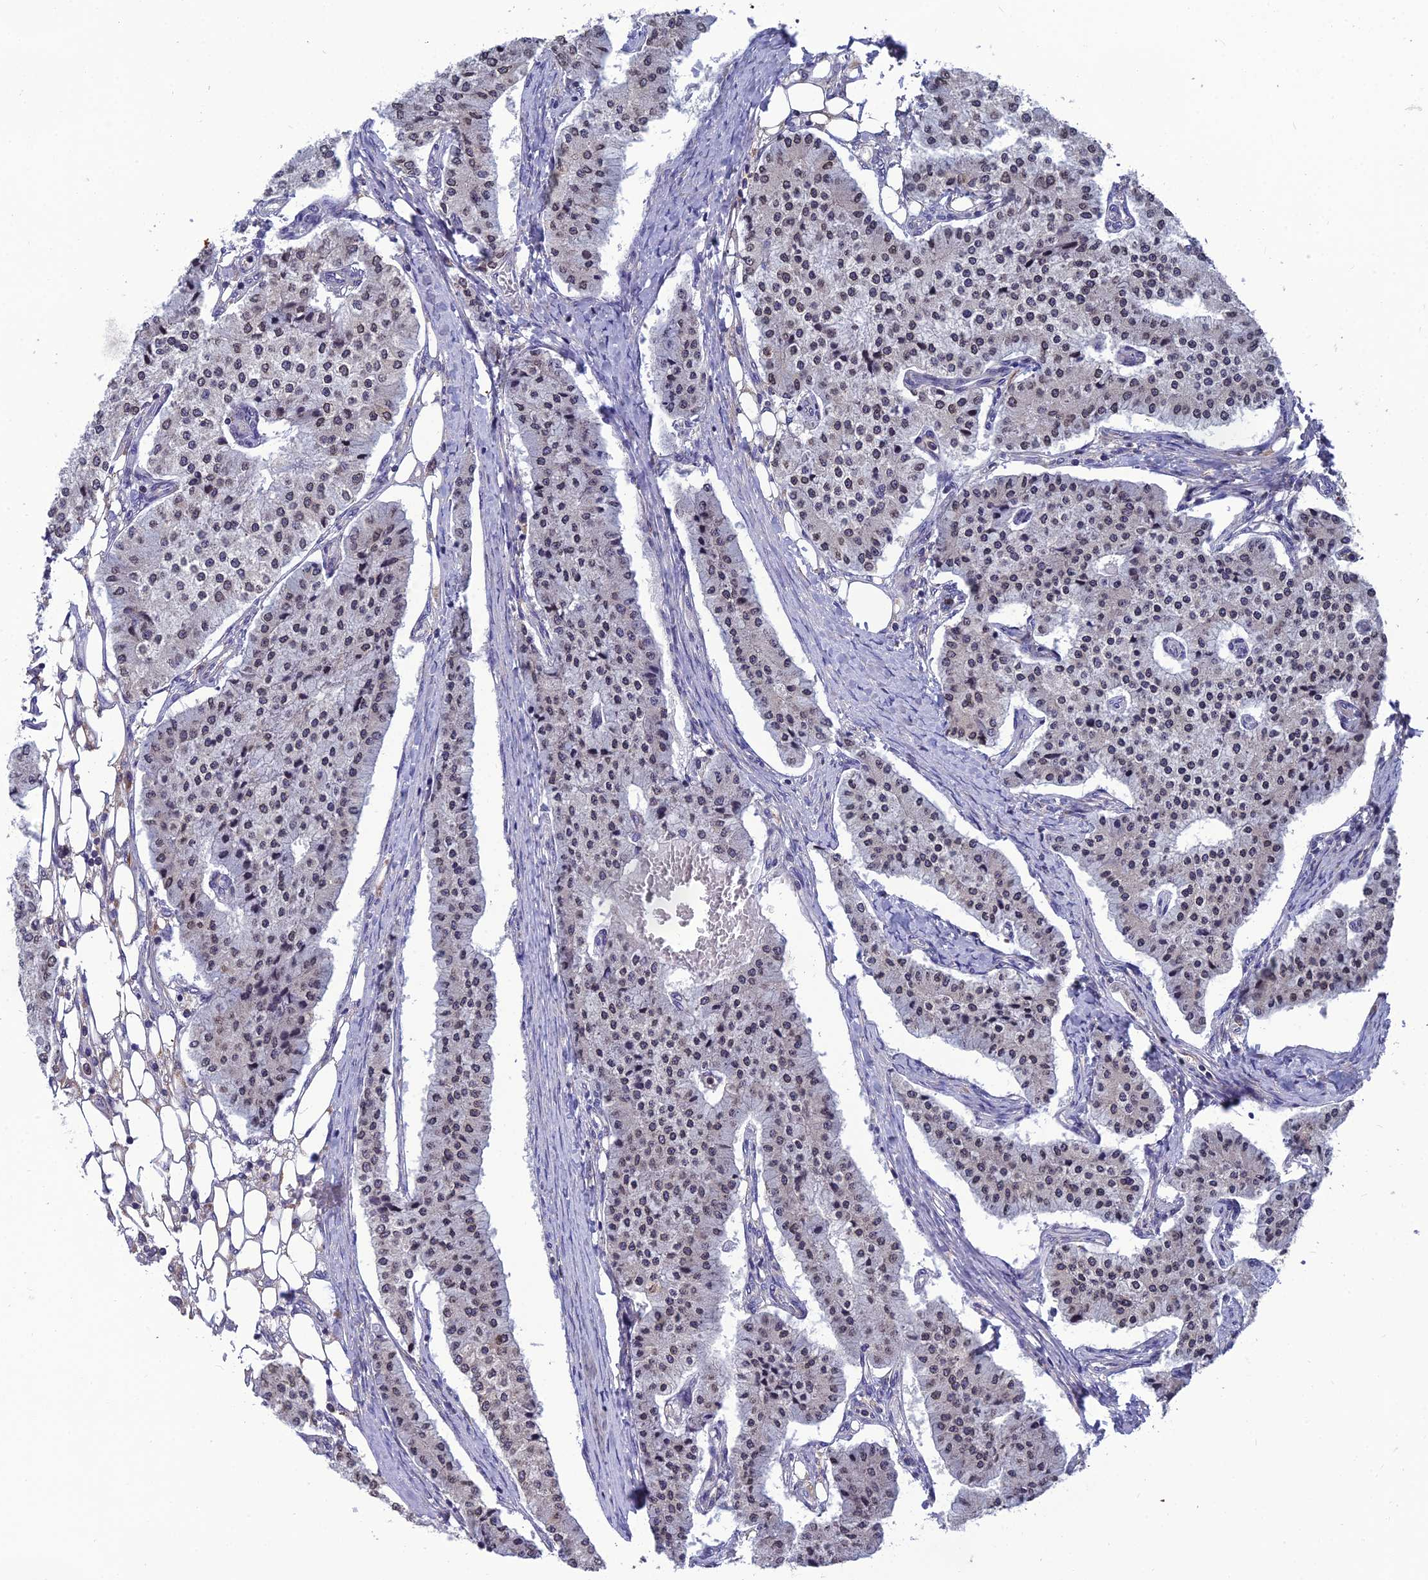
{"staining": {"intensity": "weak", "quantity": "25%-75%", "location": "nuclear"}, "tissue": "carcinoid", "cell_type": "Tumor cells", "image_type": "cancer", "snomed": [{"axis": "morphology", "description": "Carcinoid, malignant, NOS"}, {"axis": "topography", "description": "Colon"}], "caption": "High-power microscopy captured an IHC histopathology image of carcinoid, revealing weak nuclear staining in about 25%-75% of tumor cells.", "gene": "UMAD1", "patient": {"sex": "female", "age": 52}}